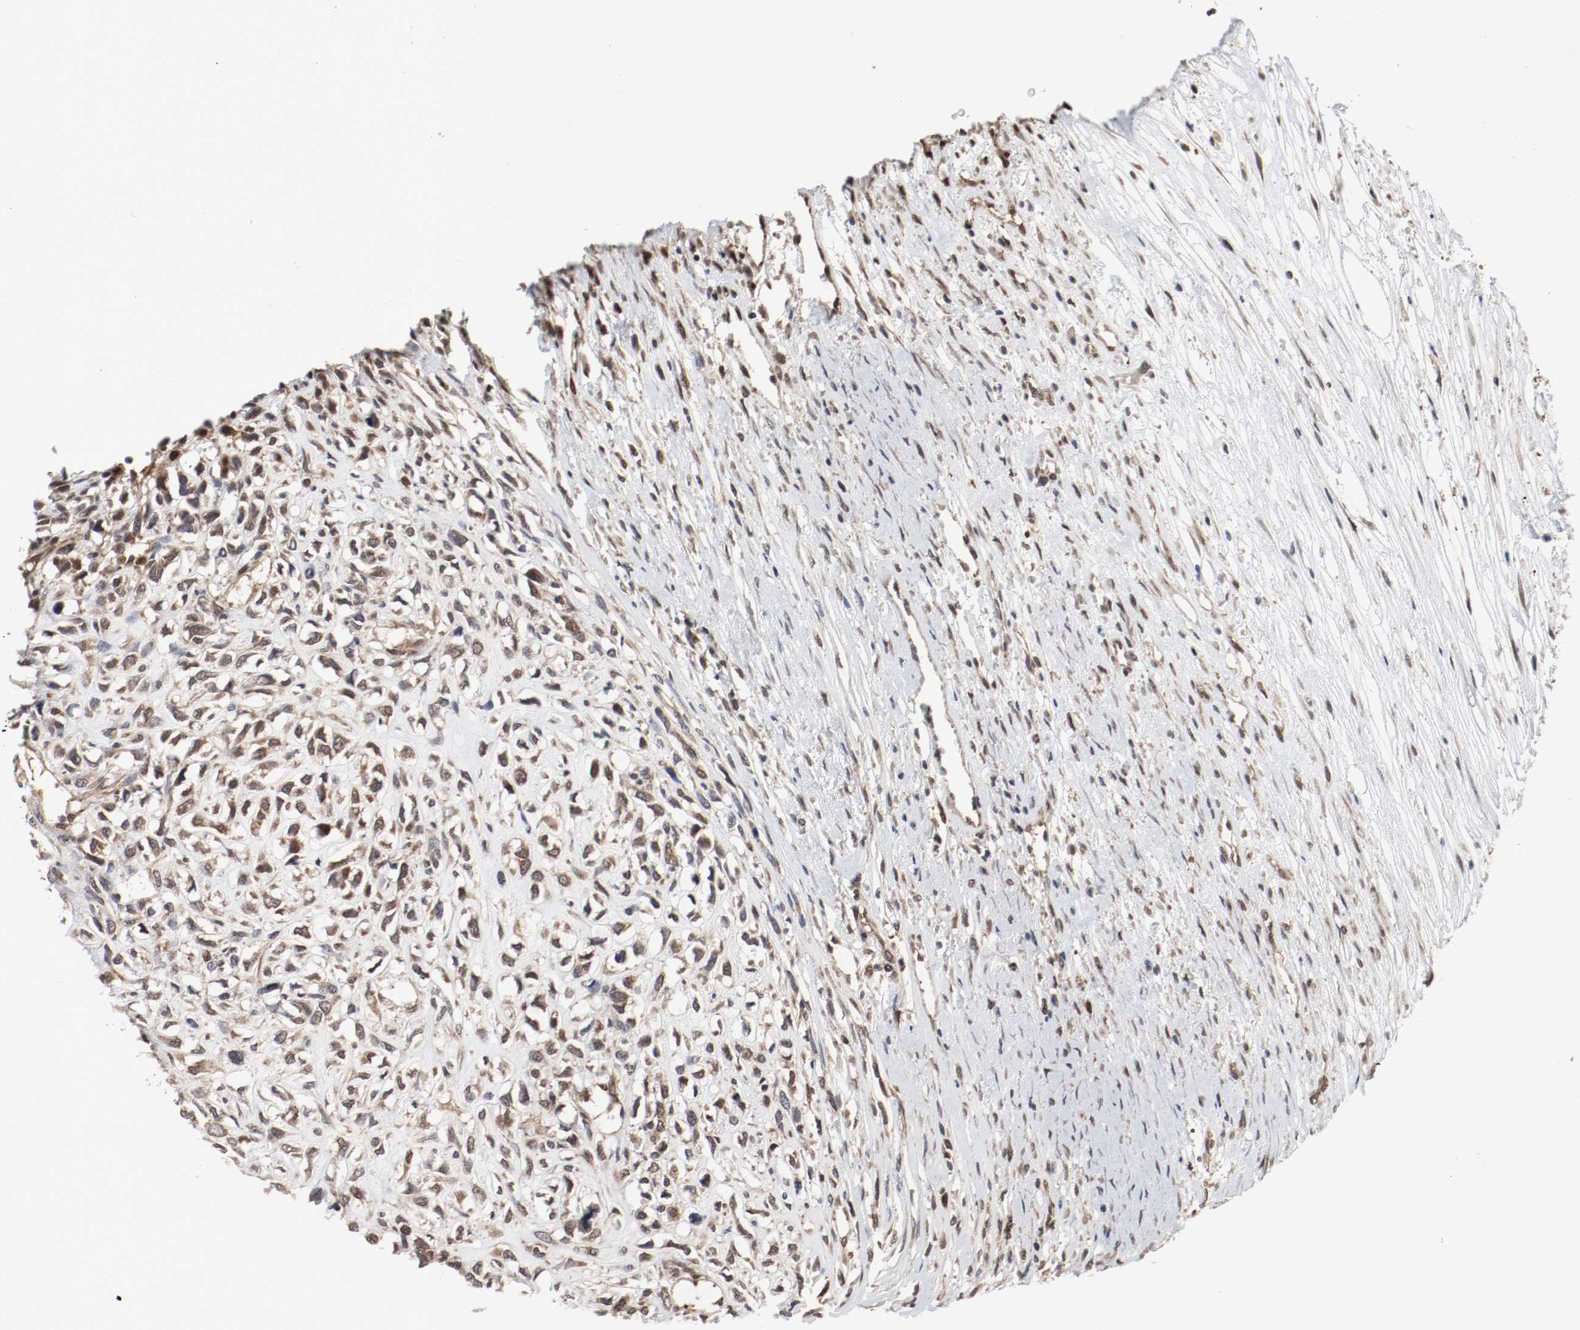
{"staining": {"intensity": "moderate", "quantity": ">75%", "location": "cytoplasmic/membranous,nuclear"}, "tissue": "head and neck cancer", "cell_type": "Tumor cells", "image_type": "cancer", "snomed": [{"axis": "morphology", "description": "Necrosis, NOS"}, {"axis": "morphology", "description": "Neoplasm, malignant, NOS"}, {"axis": "topography", "description": "Salivary gland"}, {"axis": "topography", "description": "Head-Neck"}], "caption": "Brown immunohistochemical staining in human malignant neoplasm (head and neck) shows moderate cytoplasmic/membranous and nuclear expression in about >75% of tumor cells.", "gene": "AFG3L2", "patient": {"sex": "male", "age": 43}}